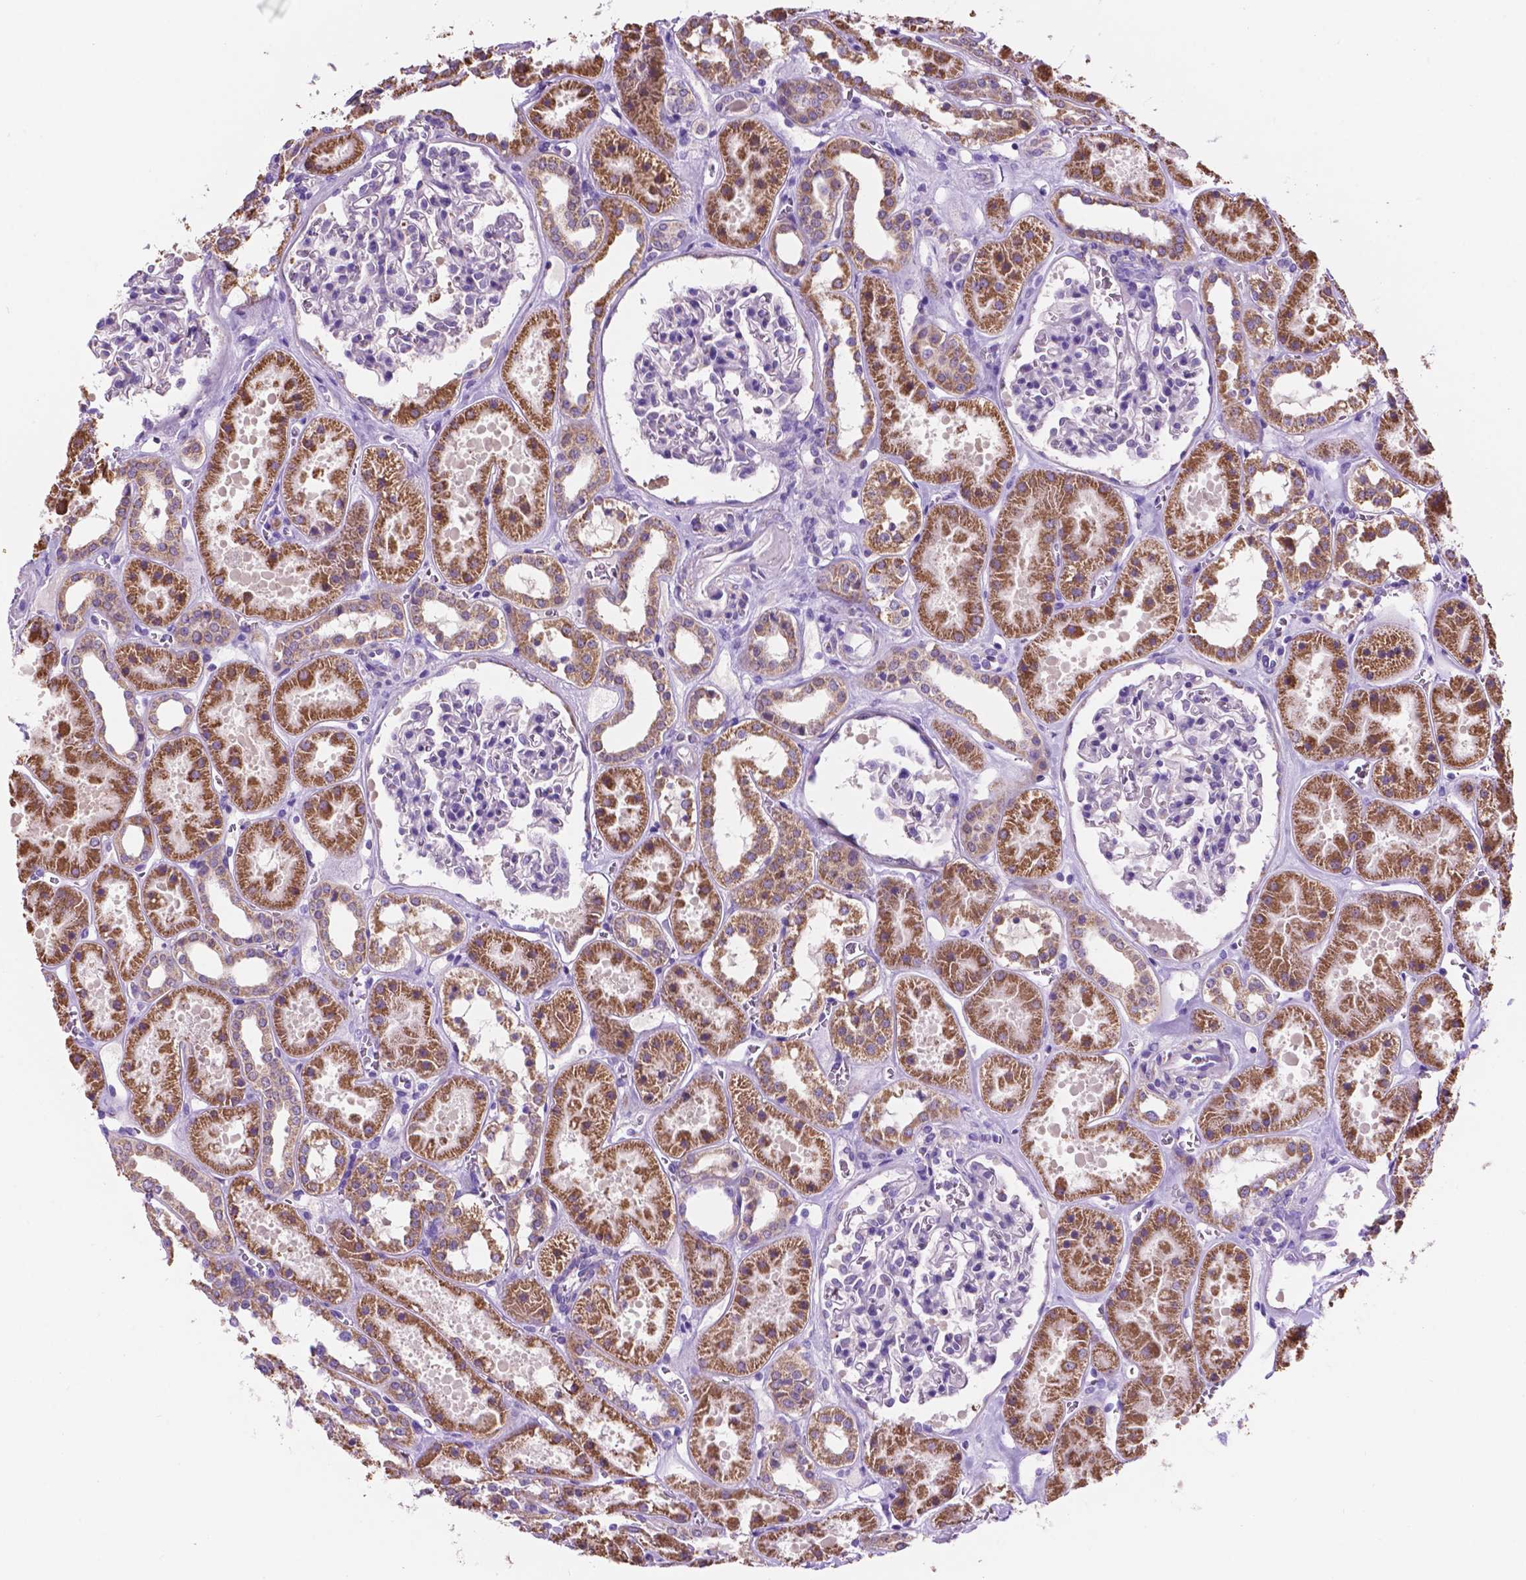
{"staining": {"intensity": "negative", "quantity": "none", "location": "none"}, "tissue": "kidney", "cell_type": "Cells in glomeruli", "image_type": "normal", "snomed": [{"axis": "morphology", "description": "Normal tissue, NOS"}, {"axis": "topography", "description": "Kidney"}], "caption": "The IHC image has no significant staining in cells in glomeruli of kidney. (DAB (3,3'-diaminobenzidine) immunohistochemistry (IHC) with hematoxylin counter stain).", "gene": "TRPV5", "patient": {"sex": "female", "age": 41}}